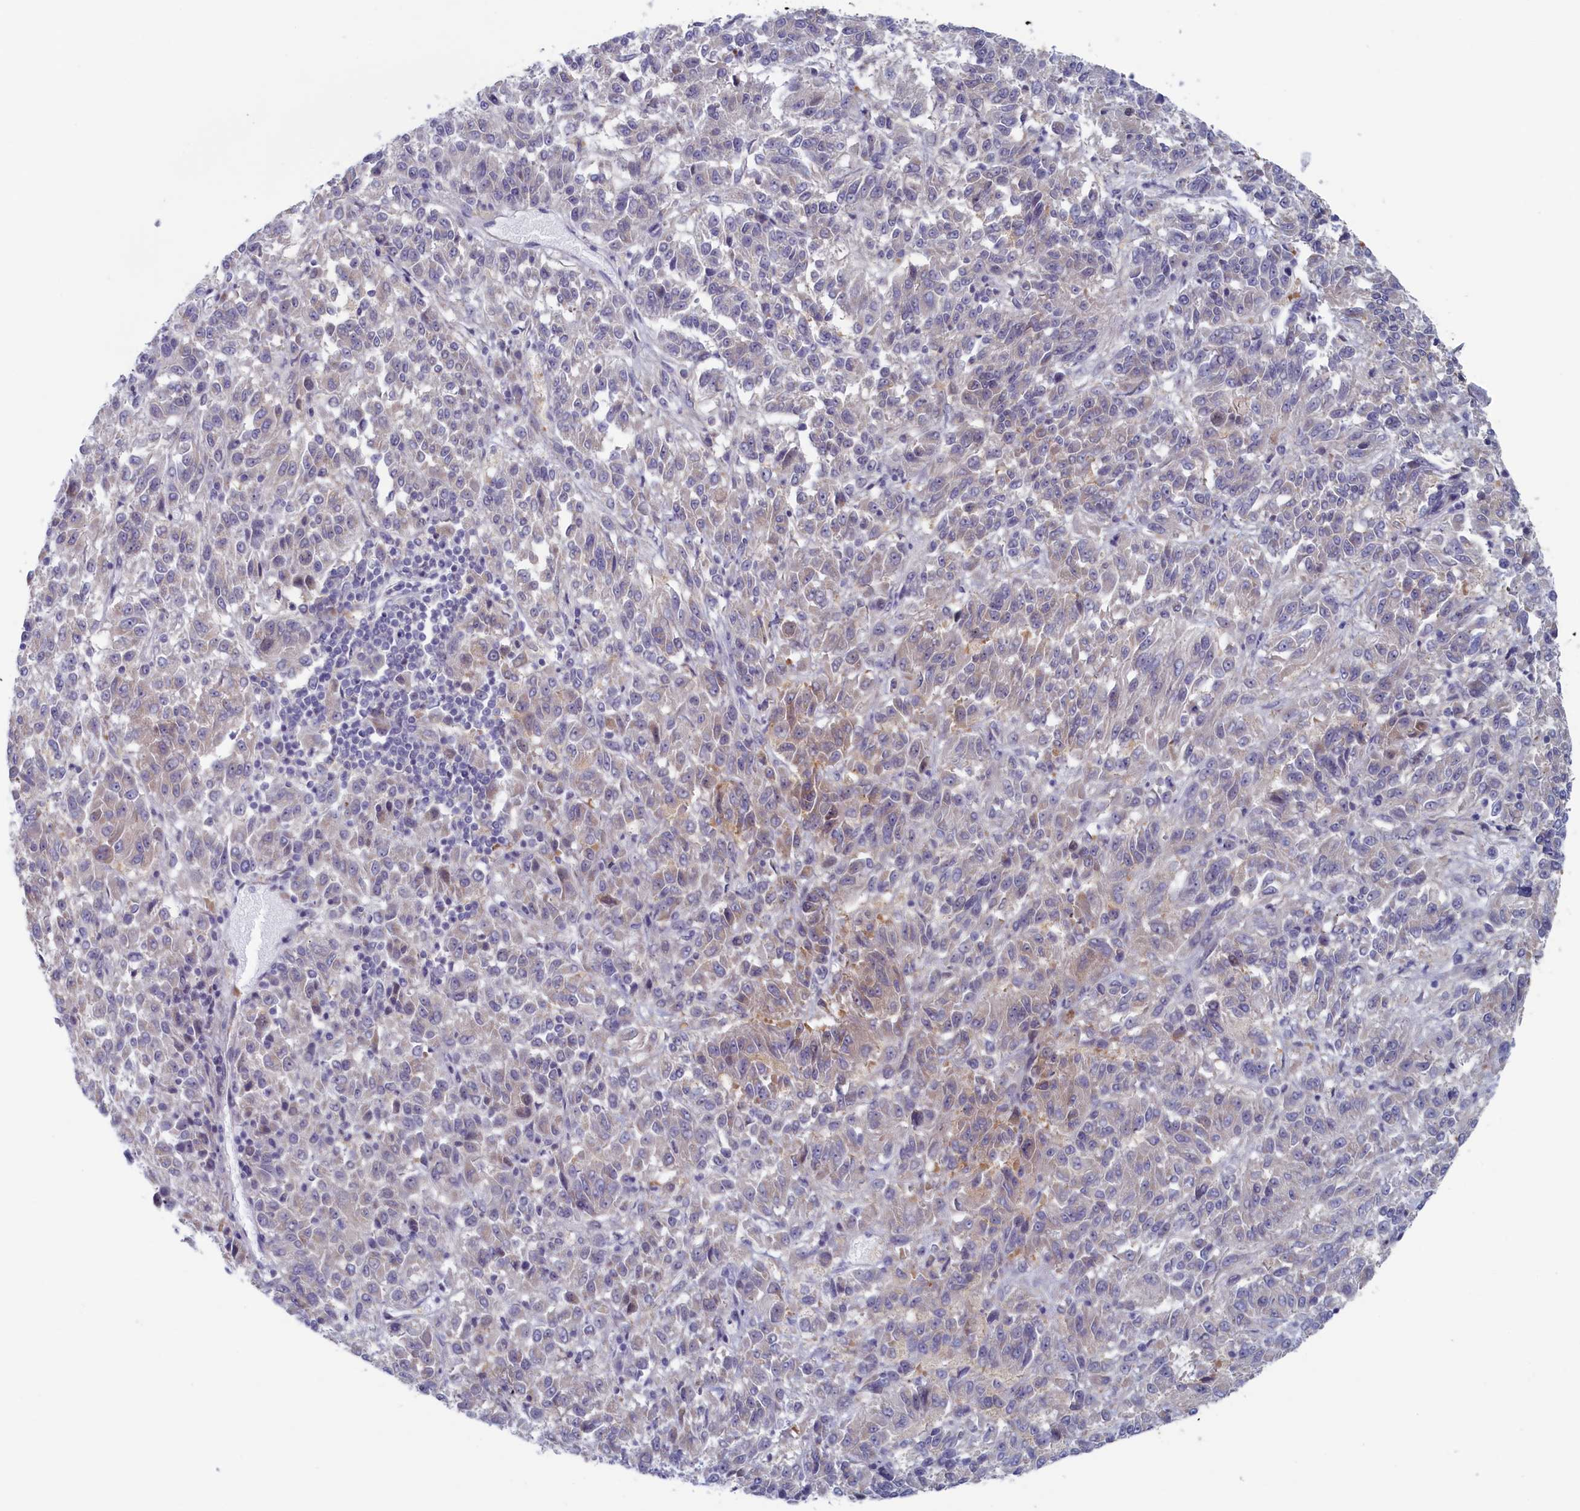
{"staining": {"intensity": "negative", "quantity": "none", "location": "none"}, "tissue": "melanoma", "cell_type": "Tumor cells", "image_type": "cancer", "snomed": [{"axis": "morphology", "description": "Malignant melanoma, Metastatic site"}, {"axis": "topography", "description": "Lung"}], "caption": "The immunohistochemistry (IHC) photomicrograph has no significant staining in tumor cells of malignant melanoma (metastatic site) tissue. The staining is performed using DAB brown chromogen with nuclei counter-stained in using hematoxylin.", "gene": "WDR76", "patient": {"sex": "male", "age": 64}}